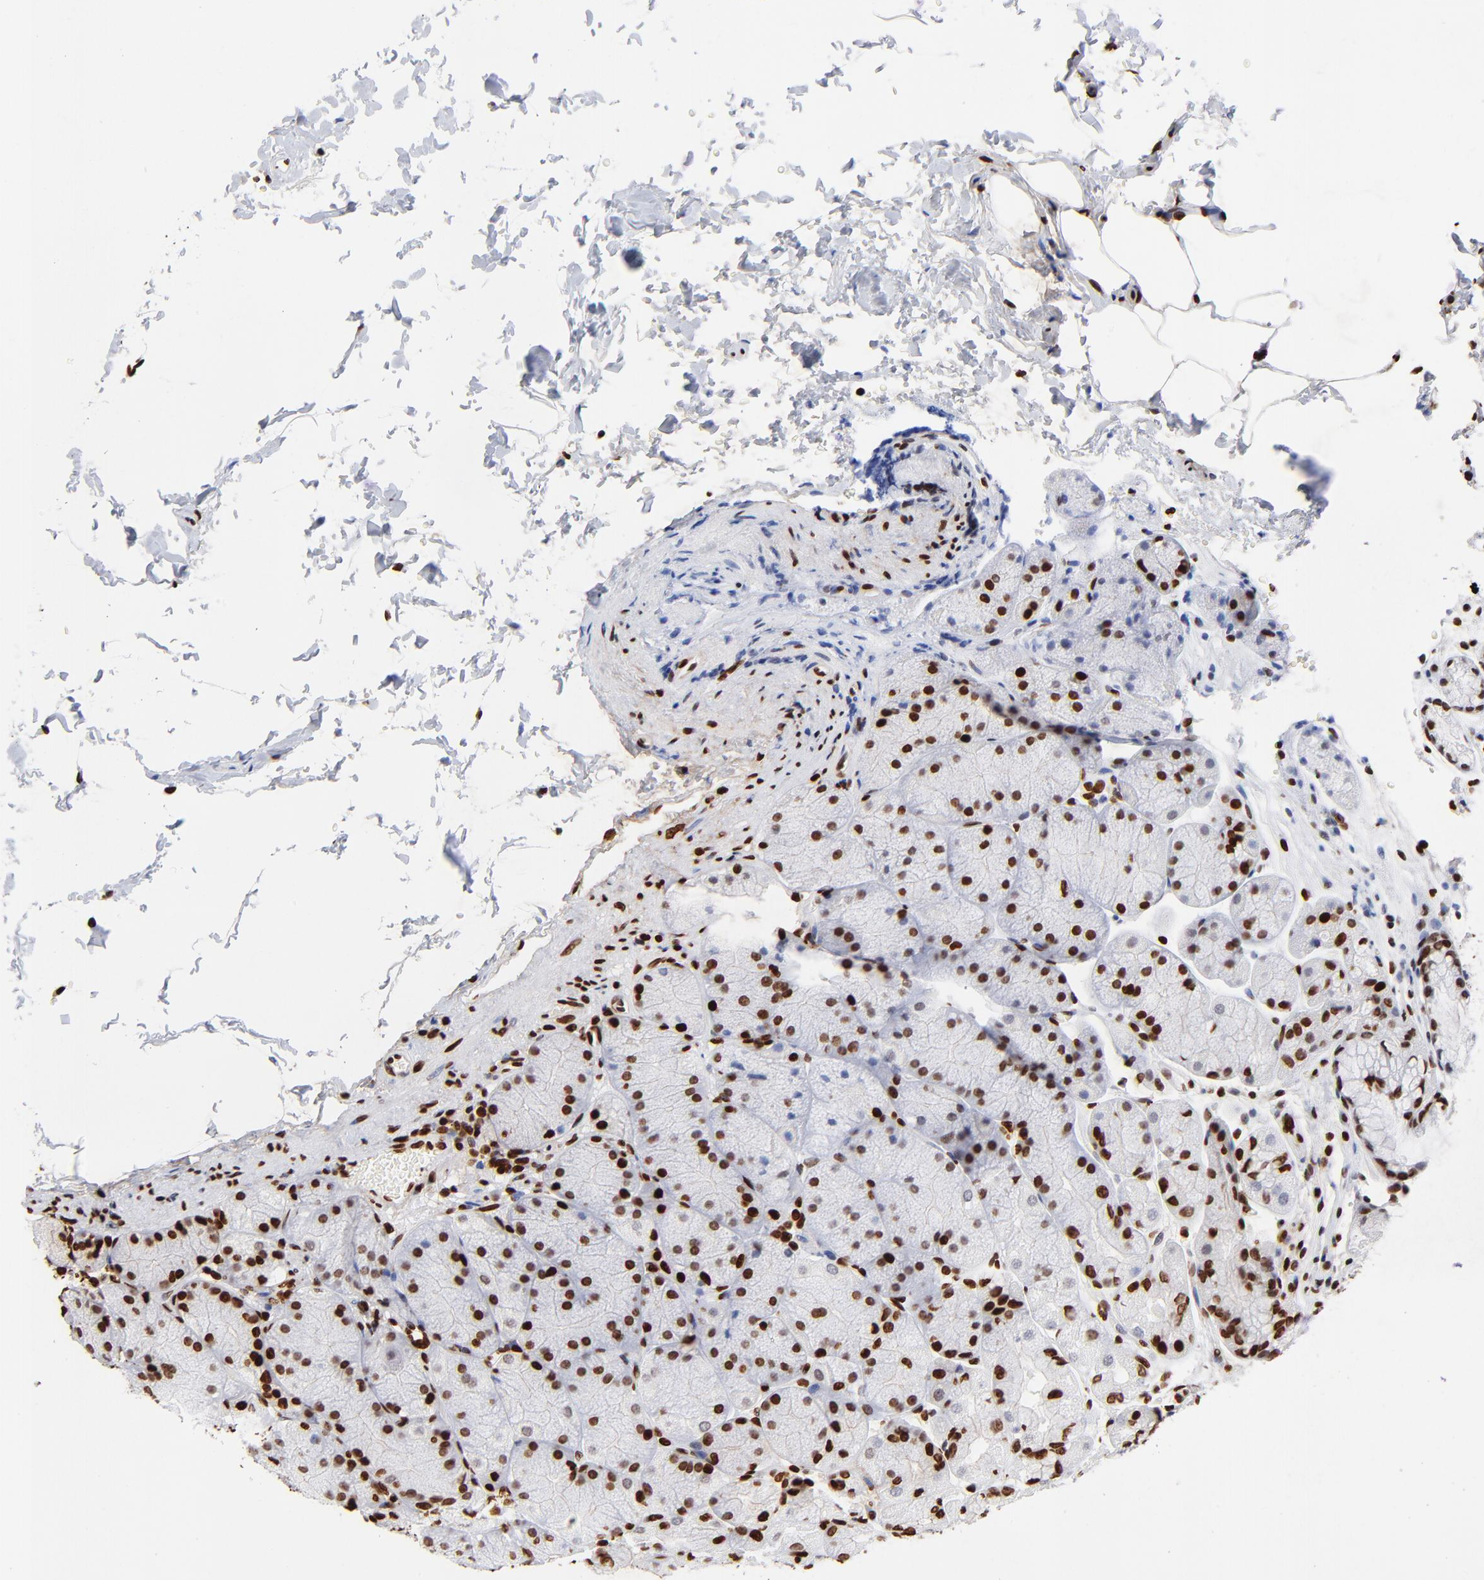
{"staining": {"intensity": "strong", "quantity": ">75%", "location": "nuclear"}, "tissue": "stomach", "cell_type": "Glandular cells", "image_type": "normal", "snomed": [{"axis": "morphology", "description": "Normal tissue, NOS"}, {"axis": "topography", "description": "Stomach, upper"}], "caption": "Normal stomach reveals strong nuclear staining in about >75% of glandular cells.", "gene": "FBH1", "patient": {"sex": "female", "age": 56}}